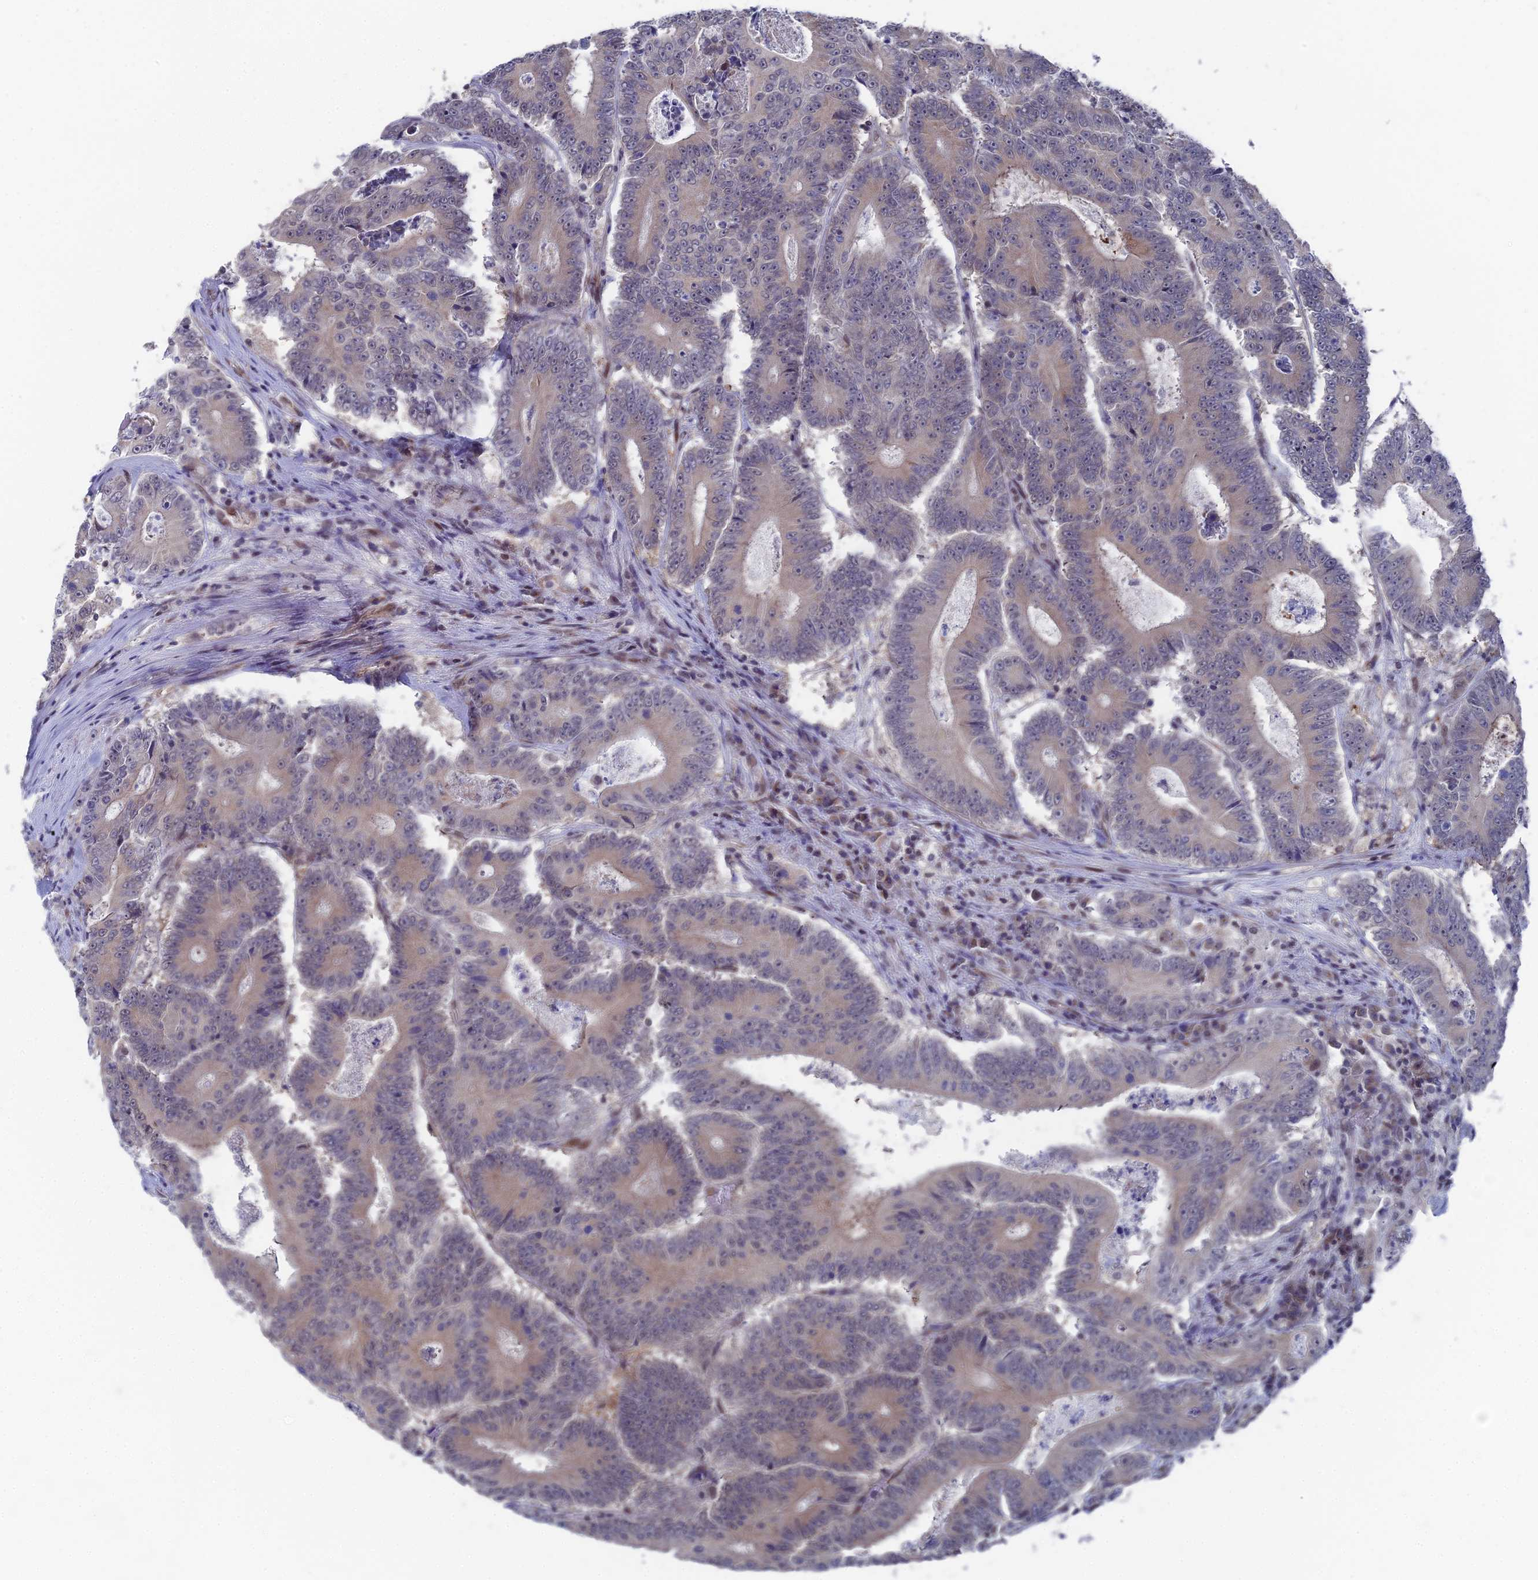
{"staining": {"intensity": "weak", "quantity": "<25%", "location": "cytoplasmic/membranous"}, "tissue": "colorectal cancer", "cell_type": "Tumor cells", "image_type": "cancer", "snomed": [{"axis": "morphology", "description": "Adenocarcinoma, NOS"}, {"axis": "topography", "description": "Colon"}], "caption": "This is an IHC histopathology image of colorectal cancer (adenocarcinoma). There is no positivity in tumor cells.", "gene": "FHIP2A", "patient": {"sex": "male", "age": 83}}